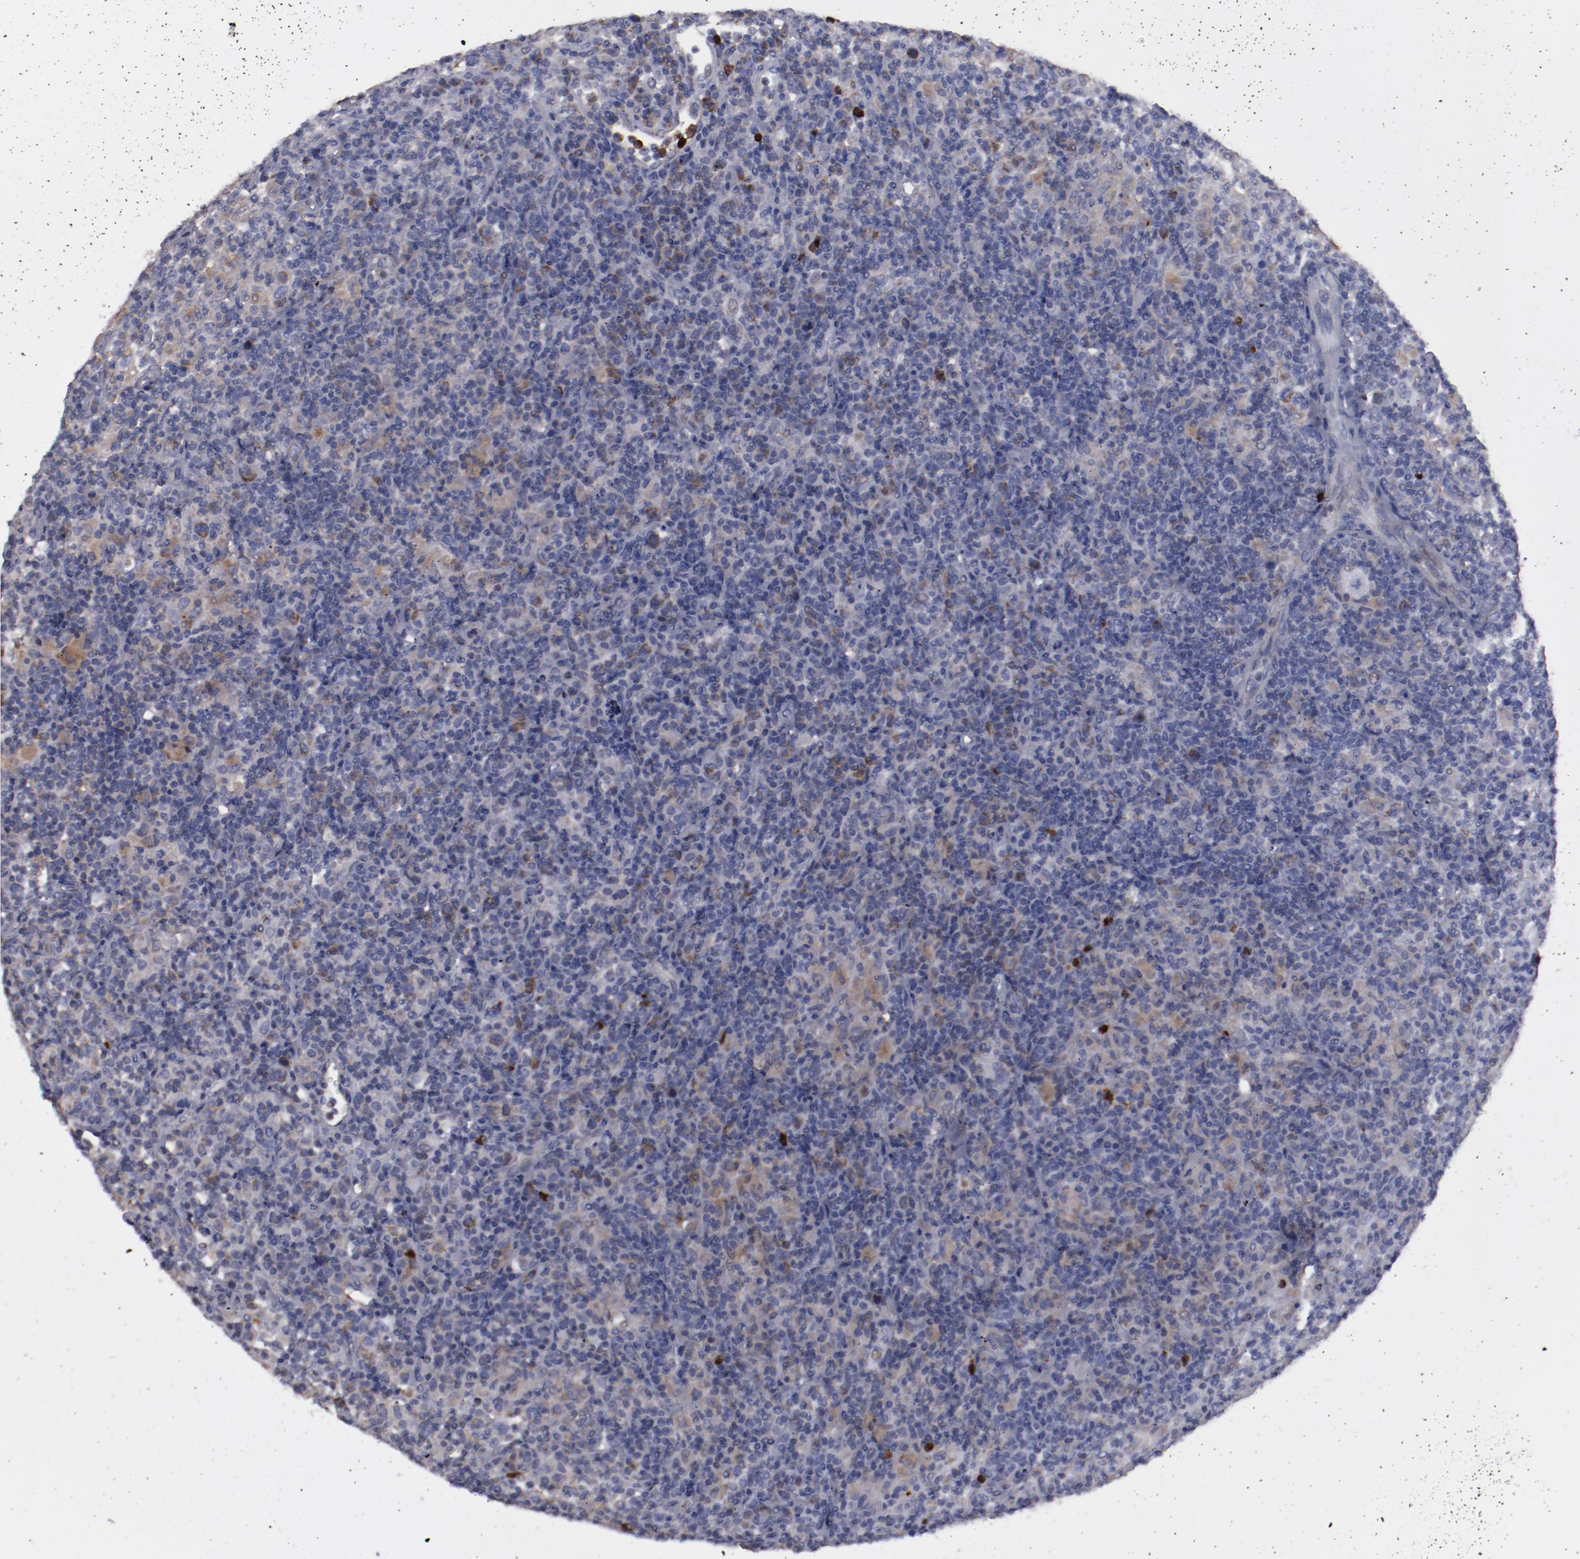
{"staining": {"intensity": "moderate", "quantity": "<25%", "location": "cytoplasmic/membranous"}, "tissue": "lymphoma", "cell_type": "Tumor cells", "image_type": "cancer", "snomed": [{"axis": "morphology", "description": "Hodgkin's disease, NOS"}, {"axis": "topography", "description": "Lymph node"}], "caption": "Moderate cytoplasmic/membranous expression is identified in approximately <25% of tumor cells in lymphoma. The protein is shown in brown color, while the nuclei are stained blue.", "gene": "FGR", "patient": {"sex": "male", "age": 65}}